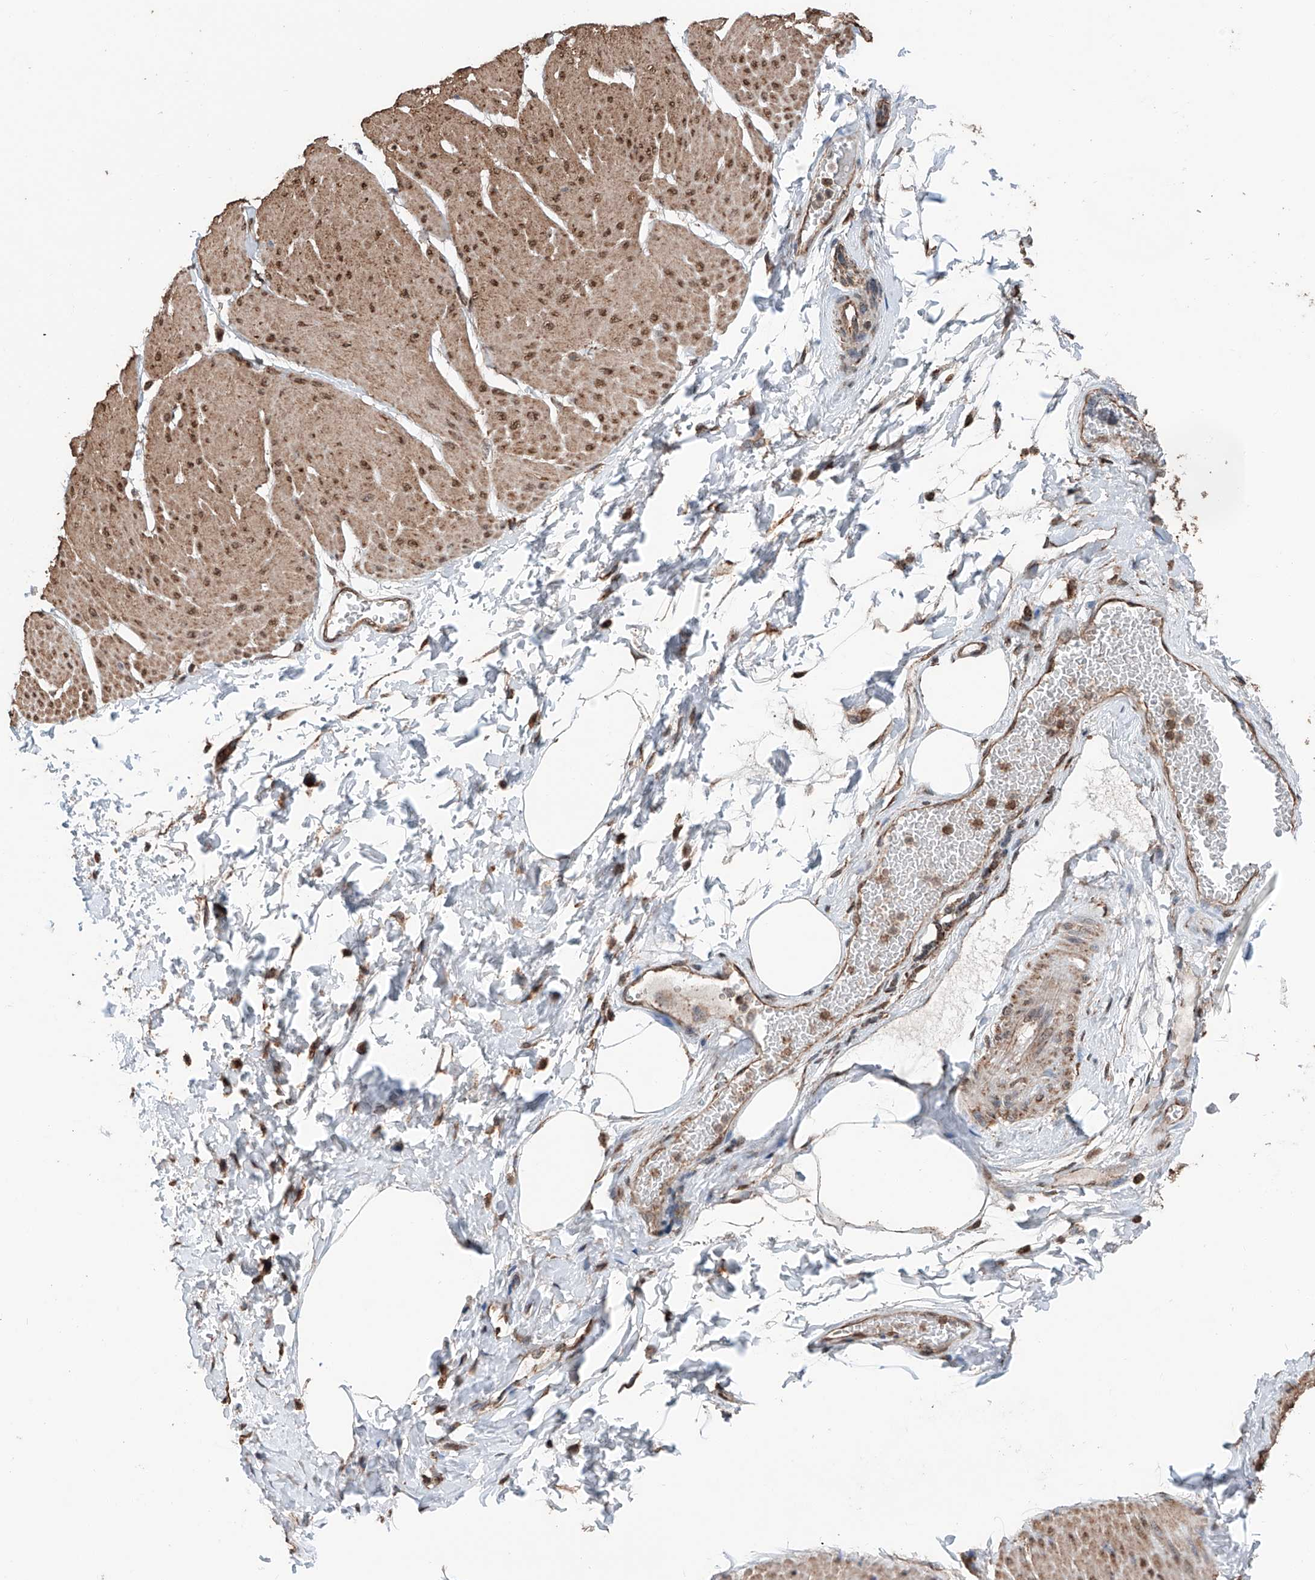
{"staining": {"intensity": "moderate", "quantity": "25%-75%", "location": "cytoplasmic/membranous,nuclear"}, "tissue": "smooth muscle", "cell_type": "Smooth muscle cells", "image_type": "normal", "snomed": [{"axis": "morphology", "description": "Urothelial carcinoma, High grade"}, {"axis": "topography", "description": "Urinary bladder"}], "caption": "A histopathology image showing moderate cytoplasmic/membranous,nuclear staining in approximately 25%-75% of smooth muscle cells in unremarkable smooth muscle, as visualized by brown immunohistochemical staining.", "gene": "ZNF445", "patient": {"sex": "male", "age": 46}}